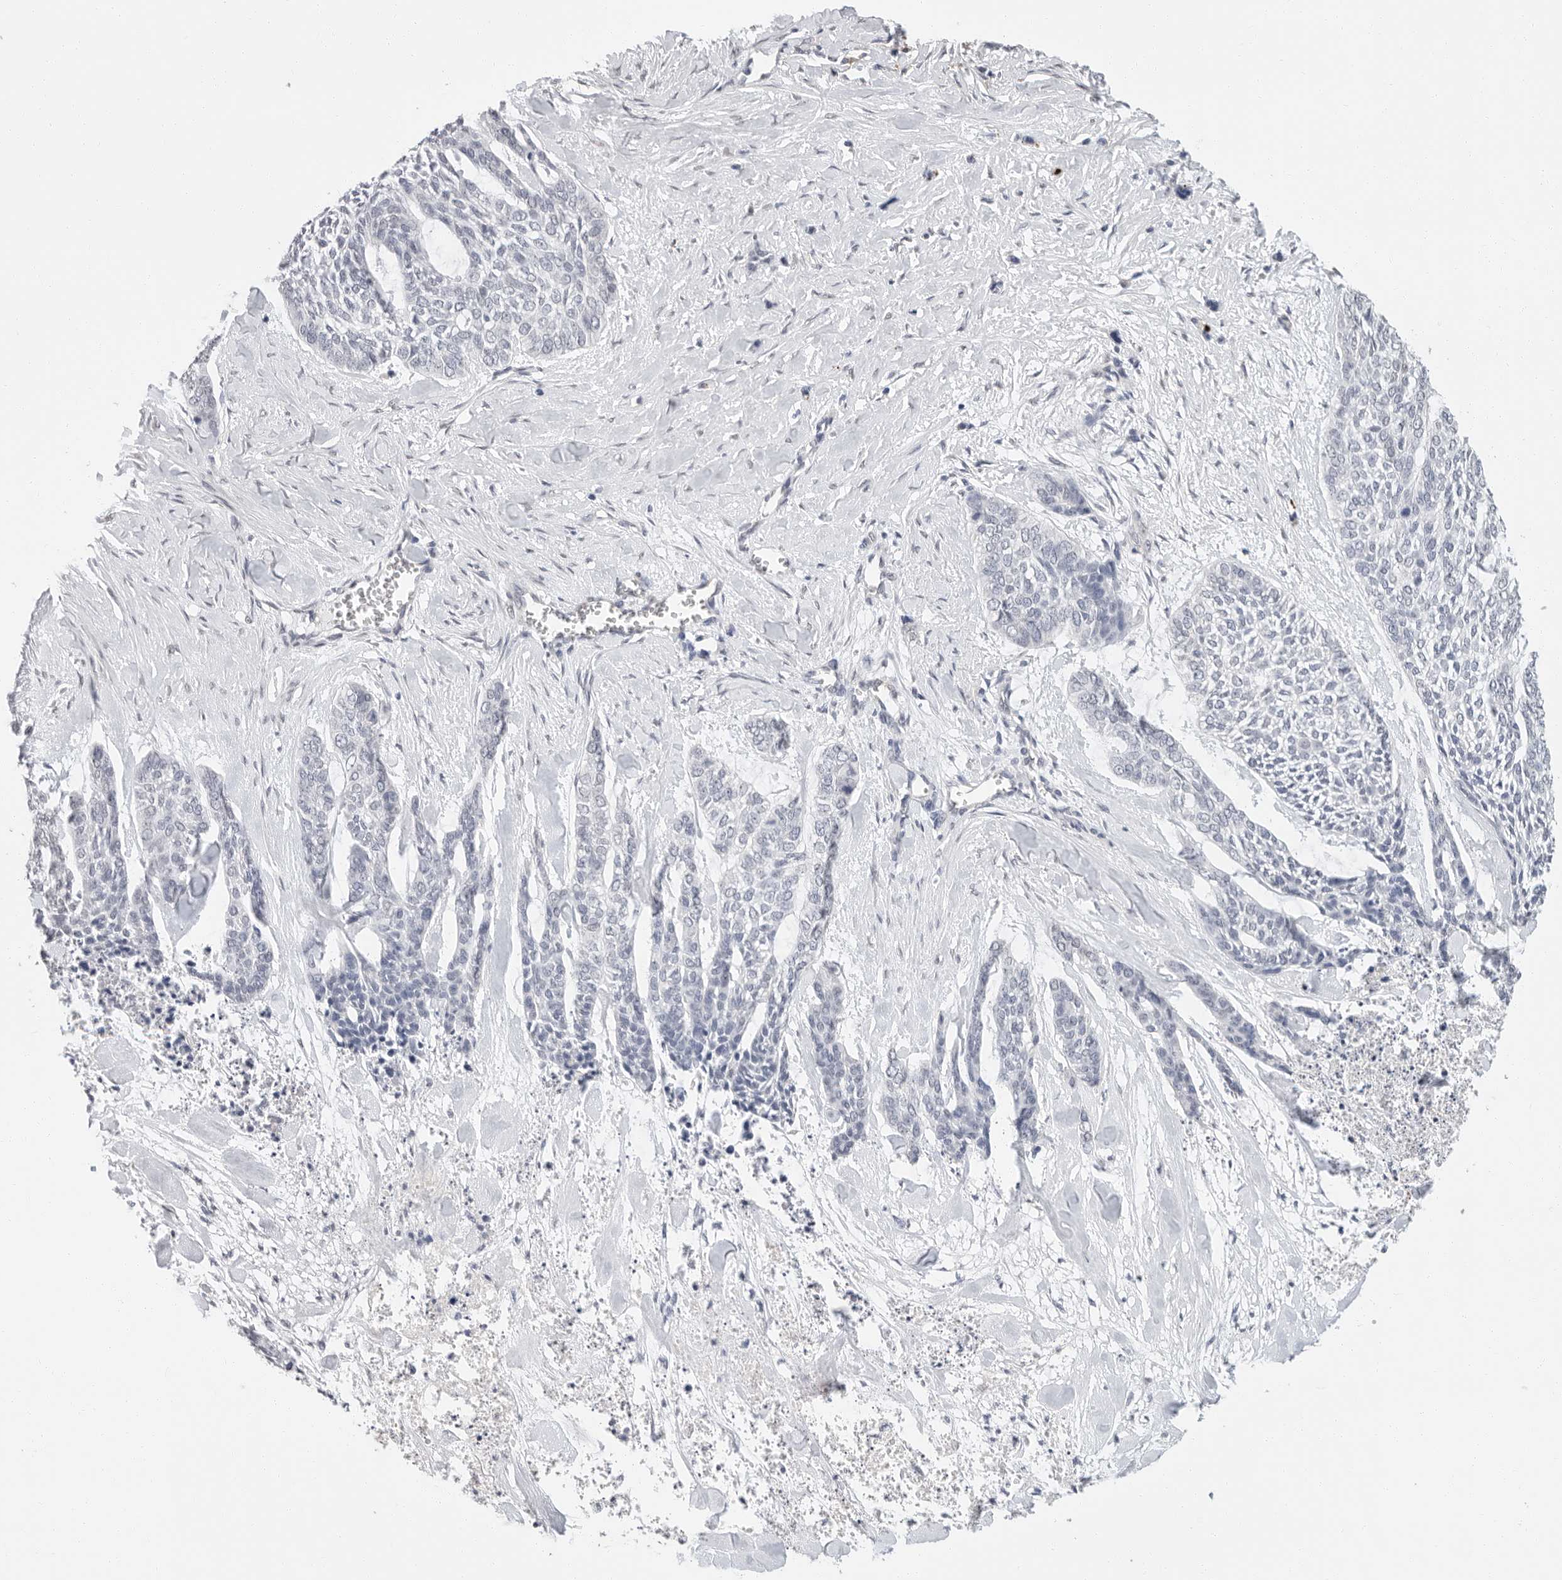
{"staining": {"intensity": "negative", "quantity": "none", "location": "none"}, "tissue": "skin cancer", "cell_type": "Tumor cells", "image_type": "cancer", "snomed": [{"axis": "morphology", "description": "Basal cell carcinoma"}, {"axis": "topography", "description": "Skin"}], "caption": "IHC image of neoplastic tissue: human skin basal cell carcinoma stained with DAB (3,3'-diaminobenzidine) shows no significant protein positivity in tumor cells. (IHC, brightfield microscopy, high magnification).", "gene": "ARHGEF10", "patient": {"sex": "female", "age": 64}}